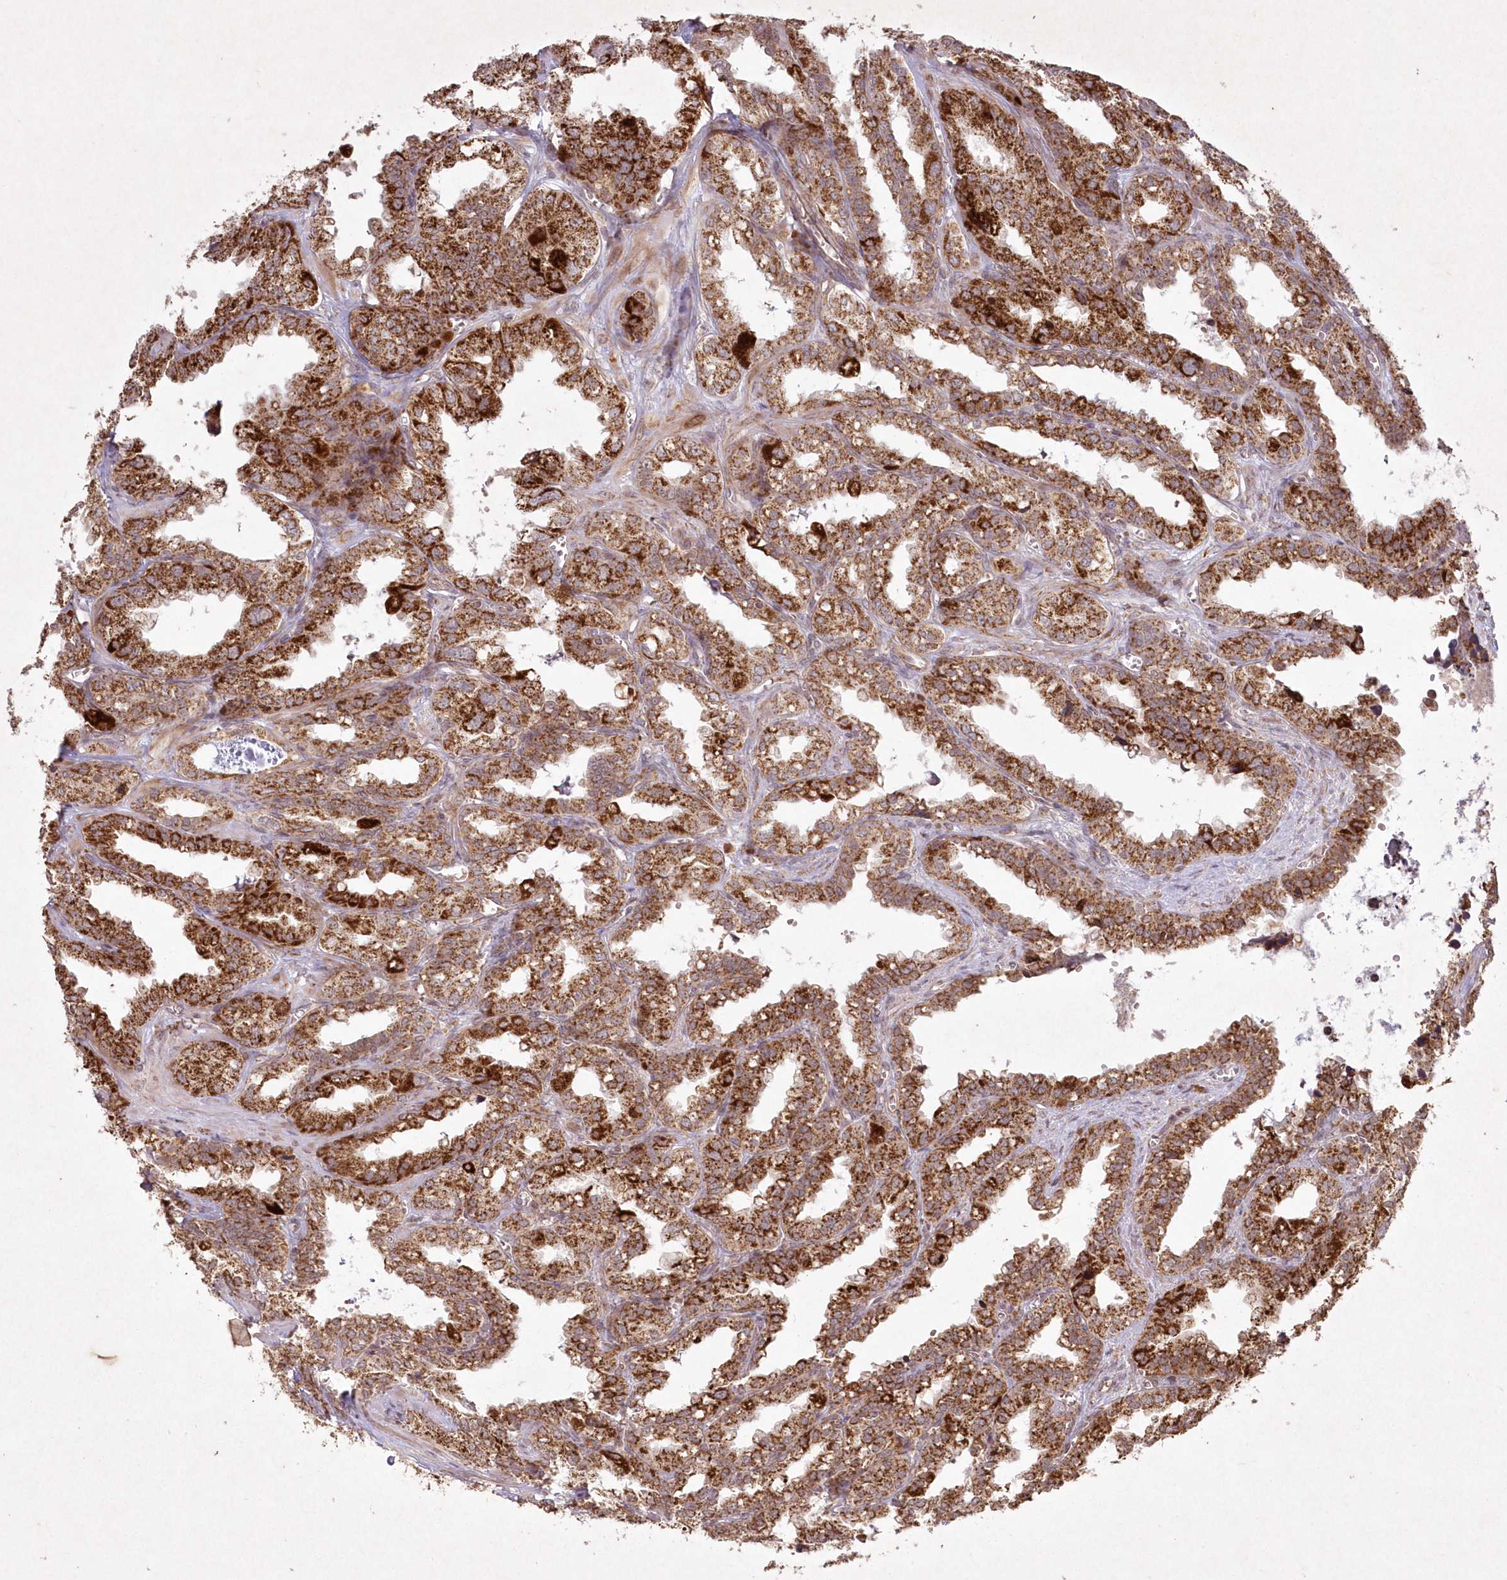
{"staining": {"intensity": "strong", "quantity": ">75%", "location": "cytoplasmic/membranous"}, "tissue": "seminal vesicle", "cell_type": "Glandular cells", "image_type": "normal", "snomed": [{"axis": "morphology", "description": "Normal tissue, NOS"}, {"axis": "topography", "description": "Prostate"}, {"axis": "topography", "description": "Seminal veicle"}], "caption": "Normal seminal vesicle was stained to show a protein in brown. There is high levels of strong cytoplasmic/membranous expression in about >75% of glandular cells.", "gene": "LRPPRC", "patient": {"sex": "male", "age": 51}}